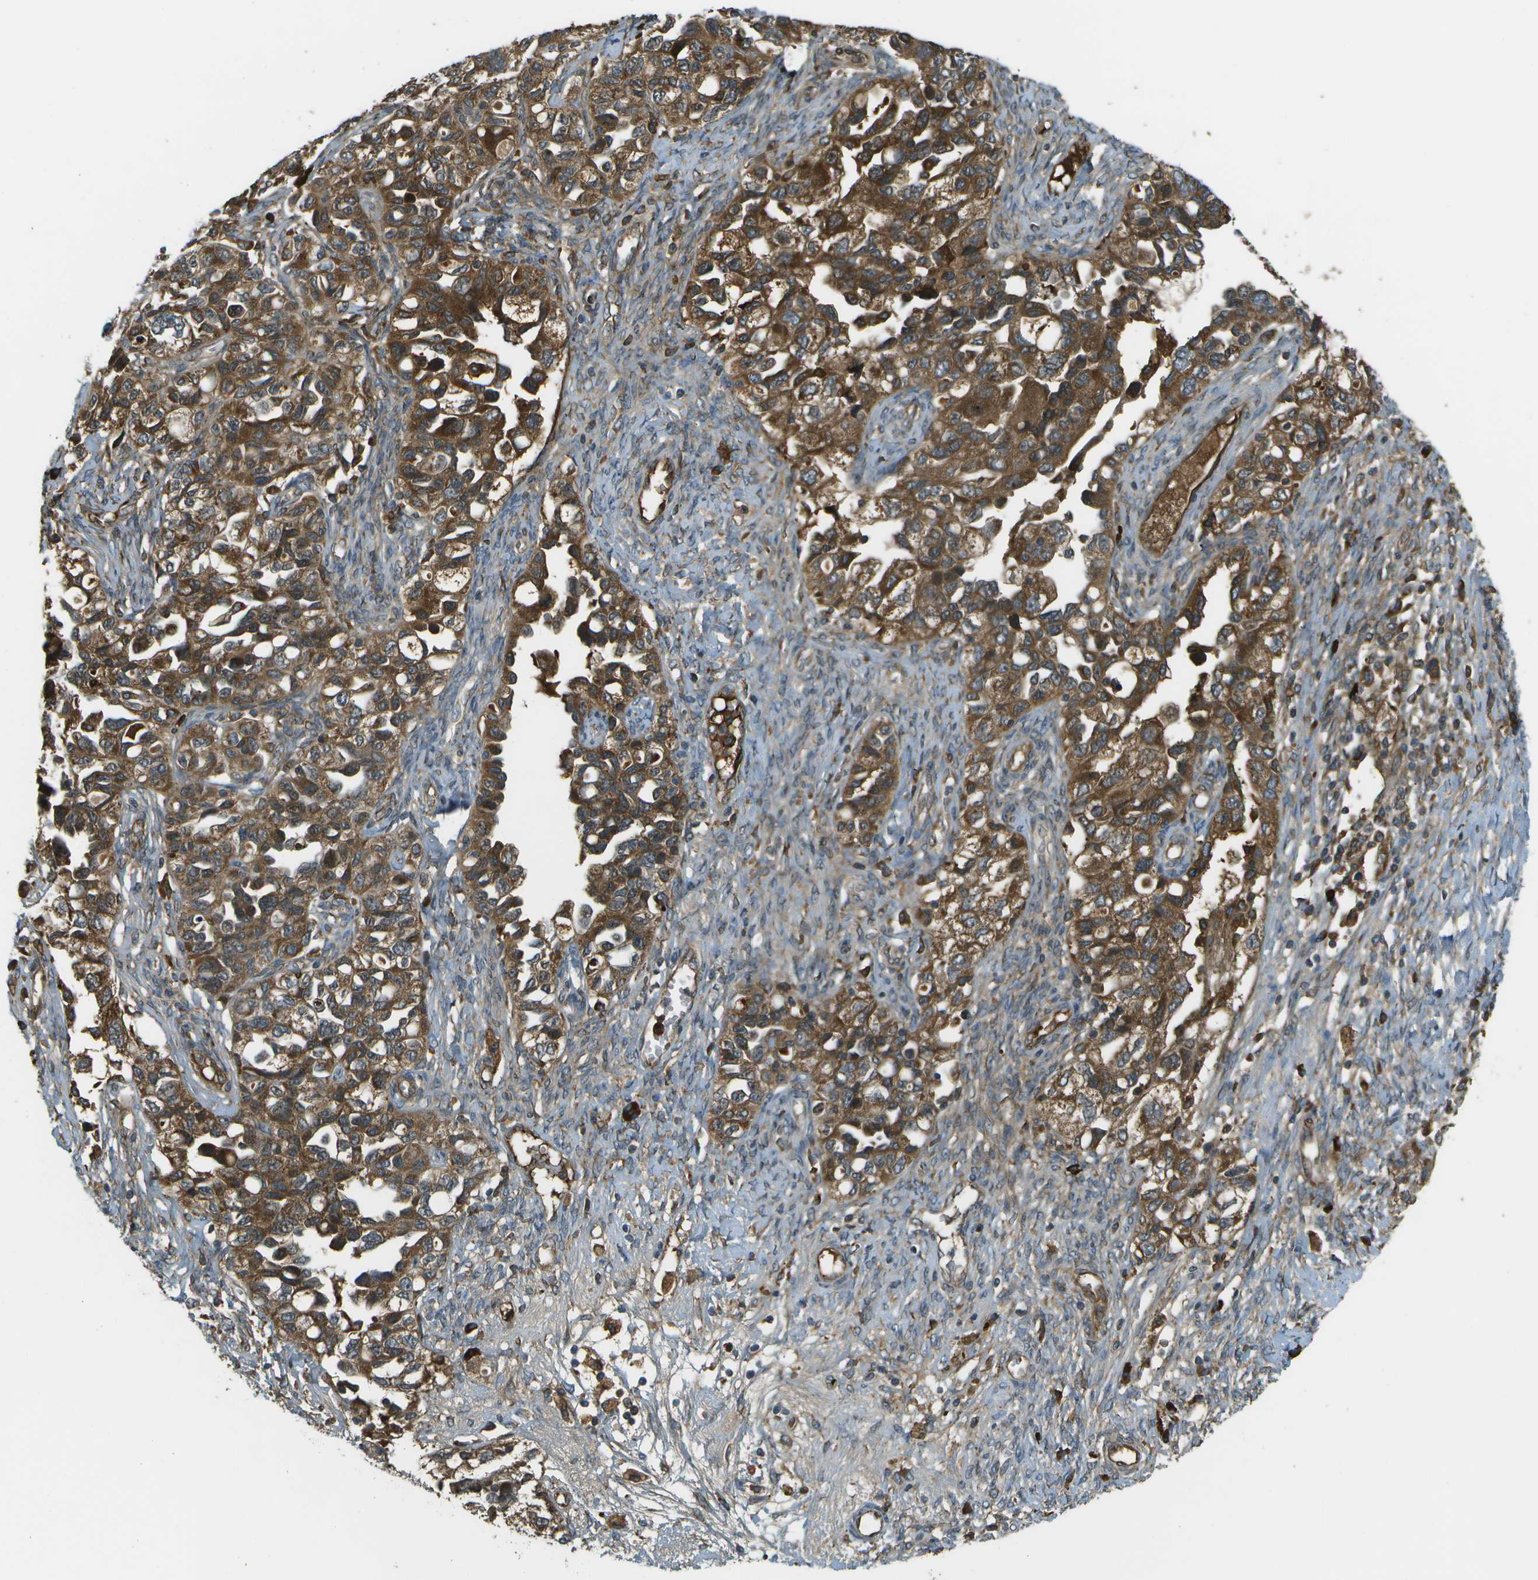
{"staining": {"intensity": "strong", "quantity": ">75%", "location": "cytoplasmic/membranous"}, "tissue": "ovarian cancer", "cell_type": "Tumor cells", "image_type": "cancer", "snomed": [{"axis": "morphology", "description": "Carcinoma, NOS"}, {"axis": "morphology", "description": "Cystadenocarcinoma, serous, NOS"}, {"axis": "topography", "description": "Ovary"}], "caption": "IHC of human serous cystadenocarcinoma (ovarian) demonstrates high levels of strong cytoplasmic/membranous staining in approximately >75% of tumor cells. (Stains: DAB in brown, nuclei in blue, Microscopy: brightfield microscopy at high magnification).", "gene": "USP30", "patient": {"sex": "female", "age": 69}}